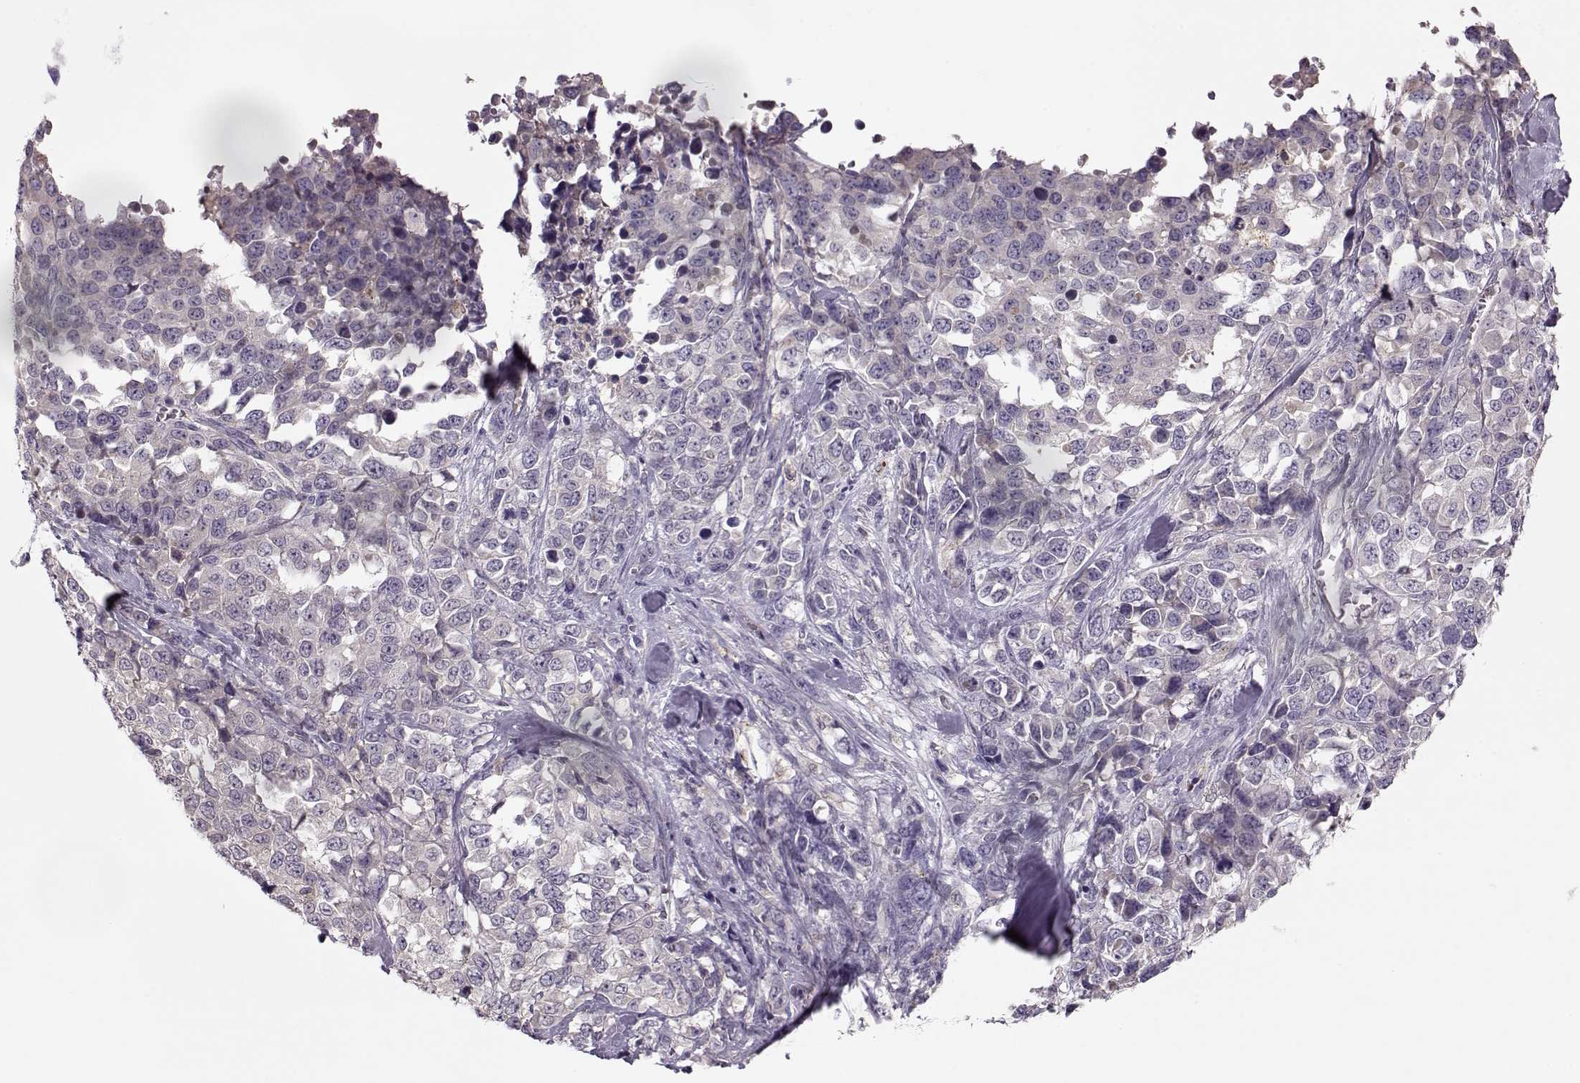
{"staining": {"intensity": "negative", "quantity": "none", "location": "none"}, "tissue": "melanoma", "cell_type": "Tumor cells", "image_type": "cancer", "snomed": [{"axis": "morphology", "description": "Malignant melanoma, Metastatic site"}, {"axis": "topography", "description": "Skin"}], "caption": "Micrograph shows no significant protein staining in tumor cells of melanoma.", "gene": "ACOT11", "patient": {"sex": "male", "age": 84}}